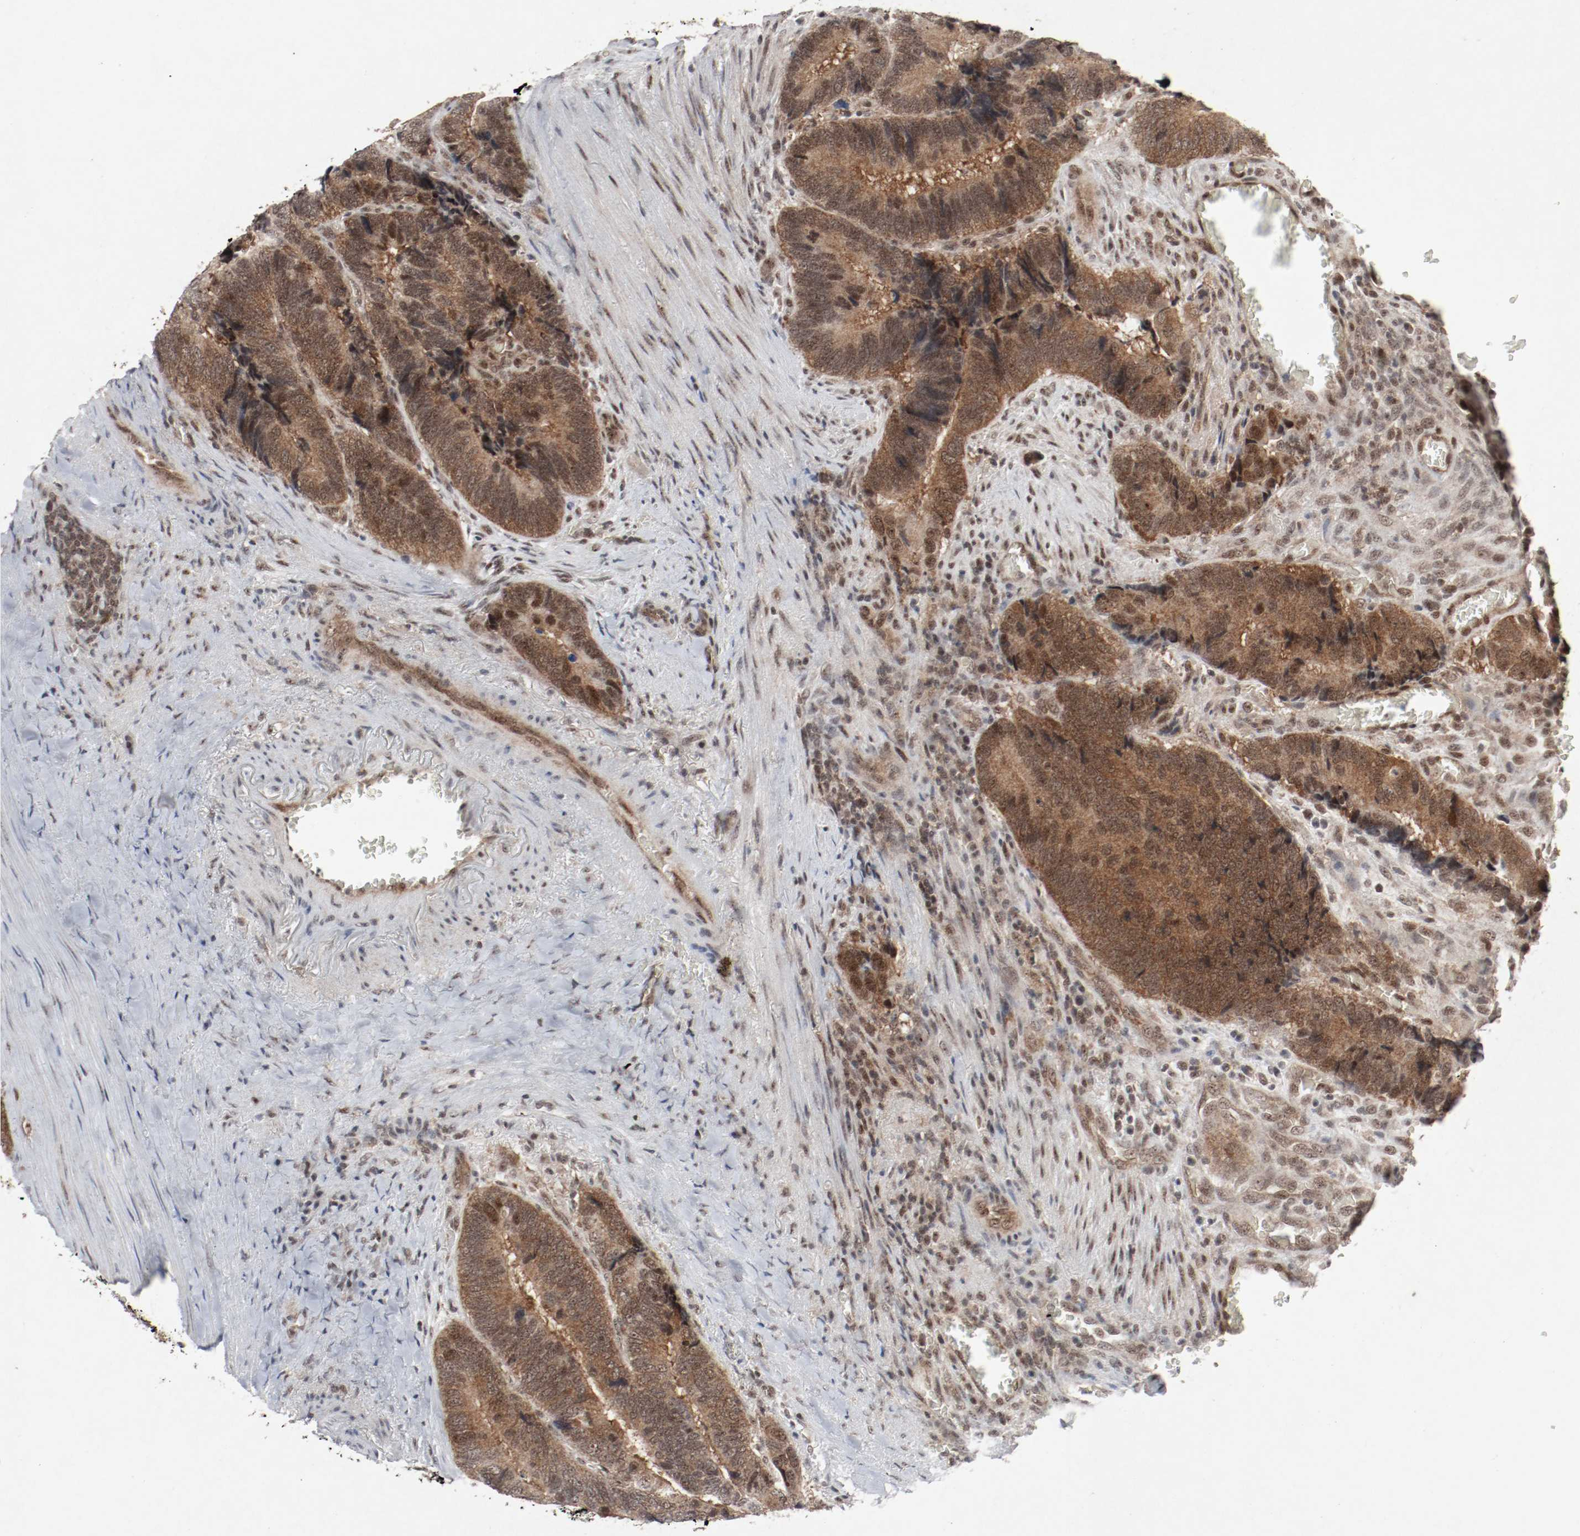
{"staining": {"intensity": "moderate", "quantity": ">75%", "location": "cytoplasmic/membranous,nuclear"}, "tissue": "colorectal cancer", "cell_type": "Tumor cells", "image_type": "cancer", "snomed": [{"axis": "morphology", "description": "Adenocarcinoma, NOS"}, {"axis": "topography", "description": "Colon"}], "caption": "Human adenocarcinoma (colorectal) stained for a protein (brown) displays moderate cytoplasmic/membranous and nuclear positive positivity in approximately >75% of tumor cells.", "gene": "CSNK2B", "patient": {"sex": "male", "age": 72}}